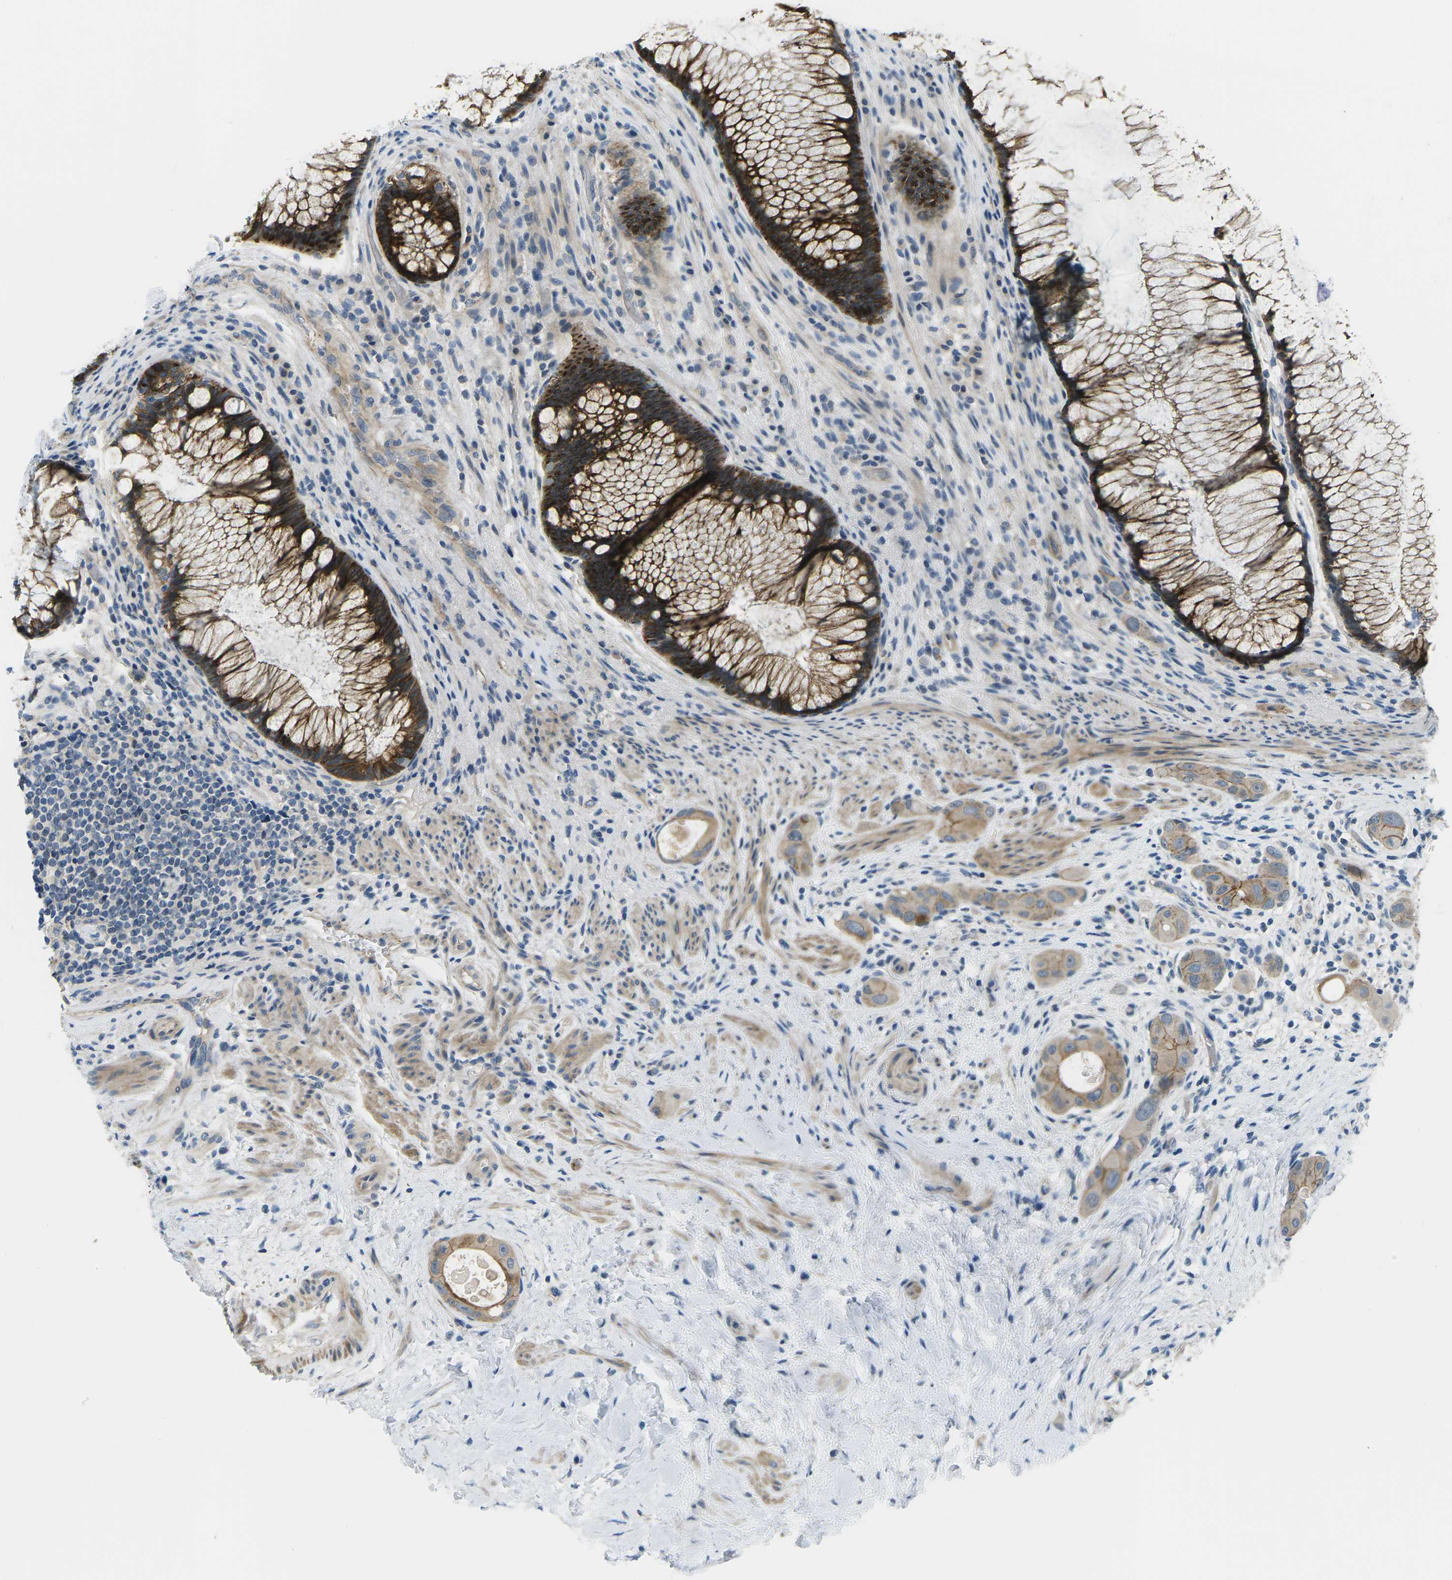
{"staining": {"intensity": "moderate", "quantity": ">75%", "location": "cytoplasmic/membranous"}, "tissue": "colorectal cancer", "cell_type": "Tumor cells", "image_type": "cancer", "snomed": [{"axis": "morphology", "description": "Adenocarcinoma, NOS"}, {"axis": "topography", "description": "Rectum"}], "caption": "Approximately >75% of tumor cells in adenocarcinoma (colorectal) exhibit moderate cytoplasmic/membranous protein staining as visualized by brown immunohistochemical staining.", "gene": "CTNND1", "patient": {"sex": "male", "age": 51}}